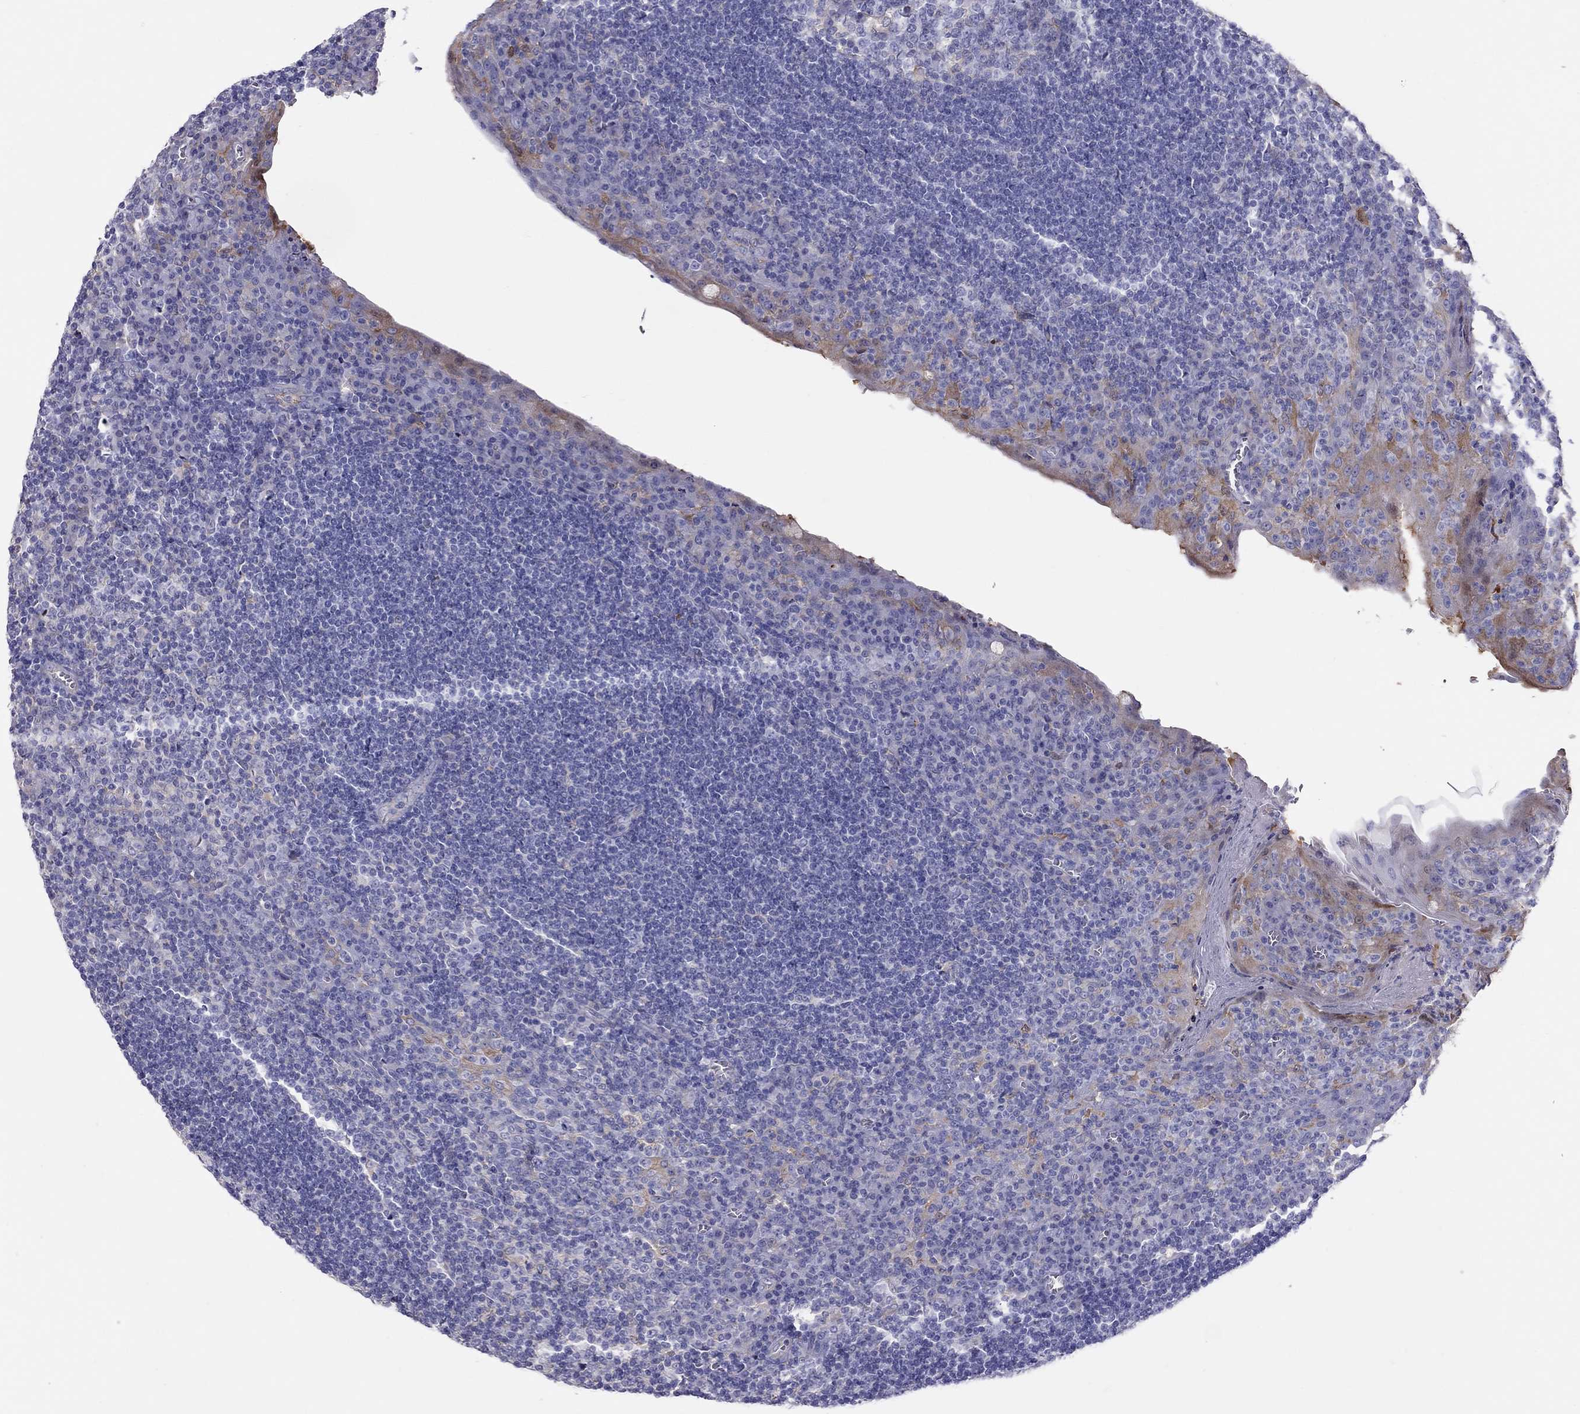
{"staining": {"intensity": "negative", "quantity": "none", "location": "none"}, "tissue": "tonsil", "cell_type": "Germinal center cells", "image_type": "normal", "snomed": [{"axis": "morphology", "description": "Normal tissue, NOS"}, {"axis": "topography", "description": "Tonsil"}], "caption": "IHC image of benign tonsil: human tonsil stained with DAB (3,3'-diaminobenzidine) shows no significant protein staining in germinal center cells. The staining was performed using DAB to visualize the protein expression in brown, while the nuclei were stained in blue with hematoxylin (Magnification: 20x).", "gene": "ALOX15B", "patient": {"sex": "female", "age": 13}}